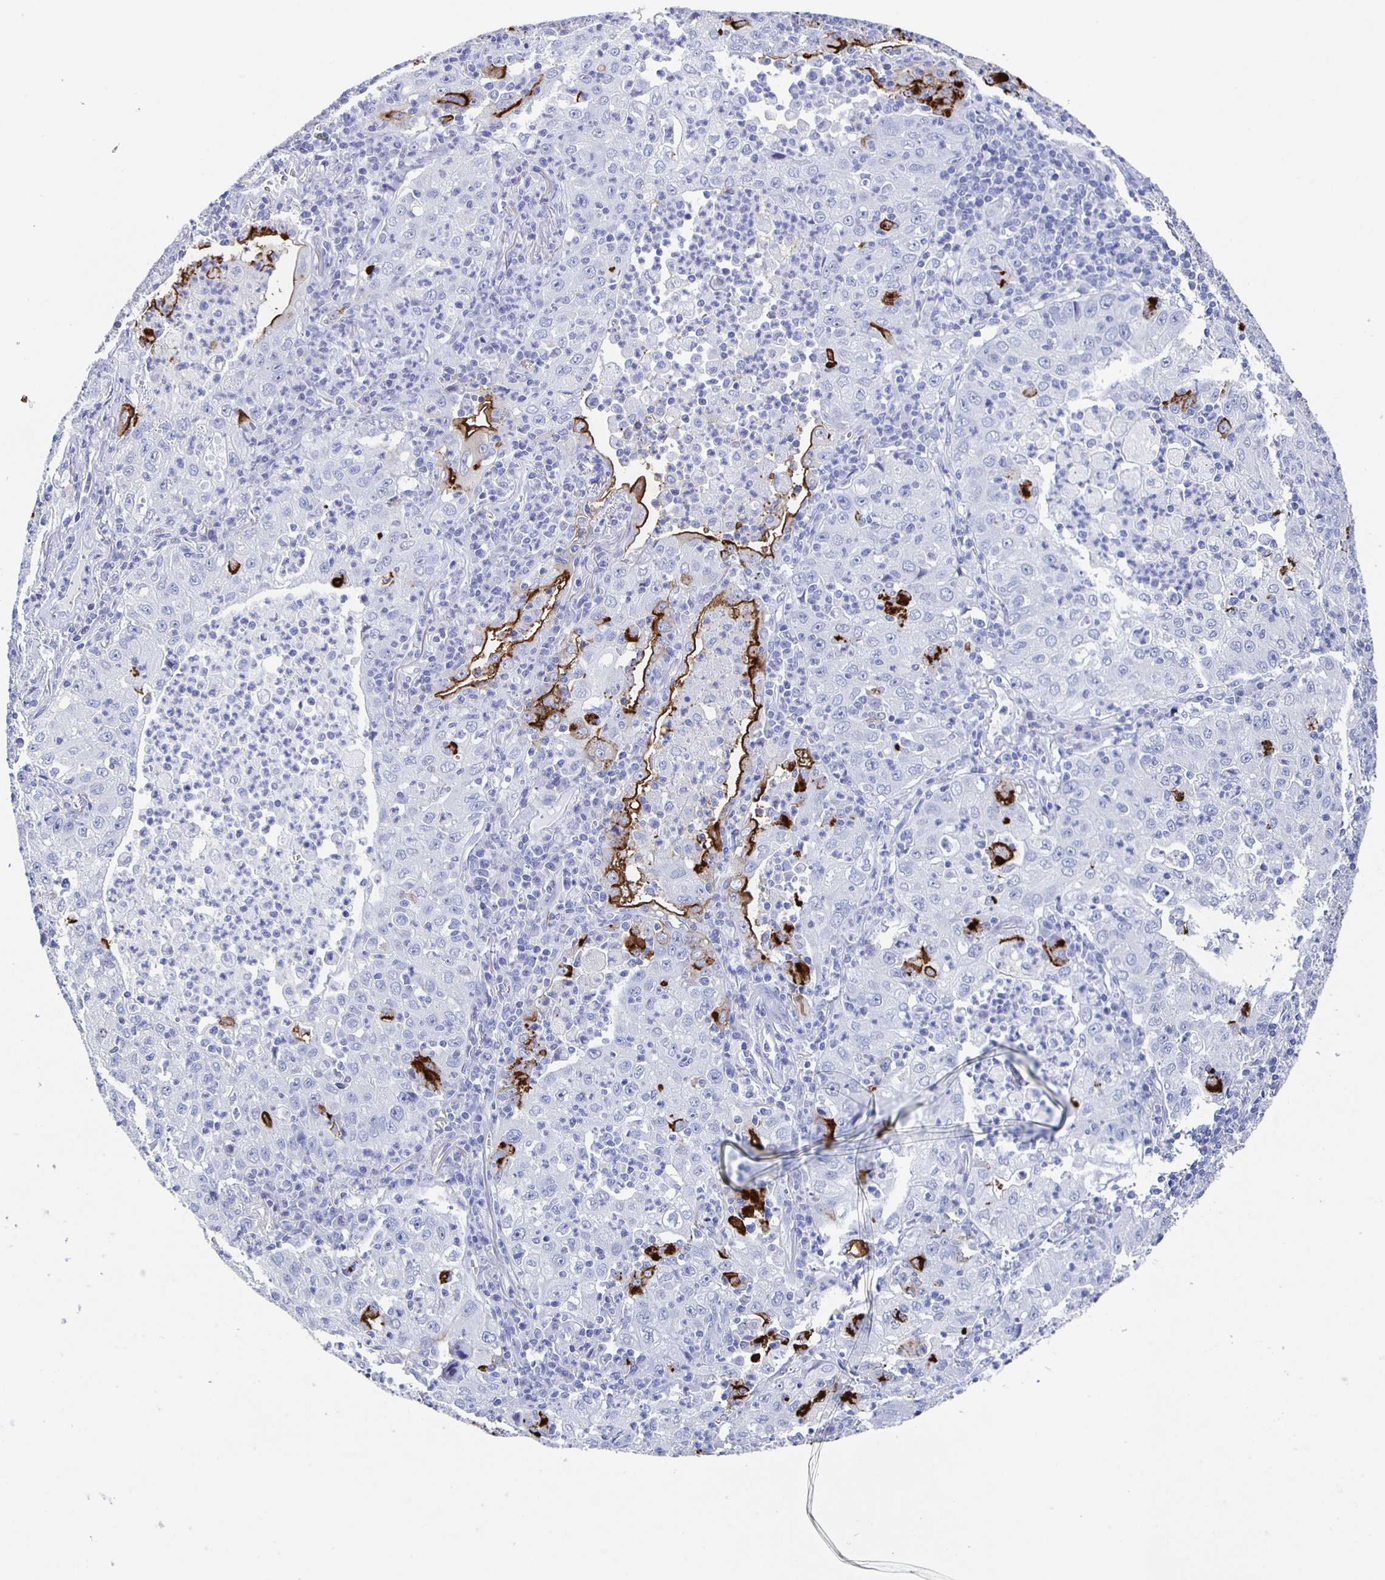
{"staining": {"intensity": "strong", "quantity": "<25%", "location": "cytoplasmic/membranous"}, "tissue": "lung cancer", "cell_type": "Tumor cells", "image_type": "cancer", "snomed": [{"axis": "morphology", "description": "Squamous cell carcinoma, NOS"}, {"axis": "topography", "description": "Lung"}], "caption": "A micrograph of lung cancer (squamous cell carcinoma) stained for a protein reveals strong cytoplasmic/membranous brown staining in tumor cells.", "gene": "SLC34A2", "patient": {"sex": "male", "age": 71}}